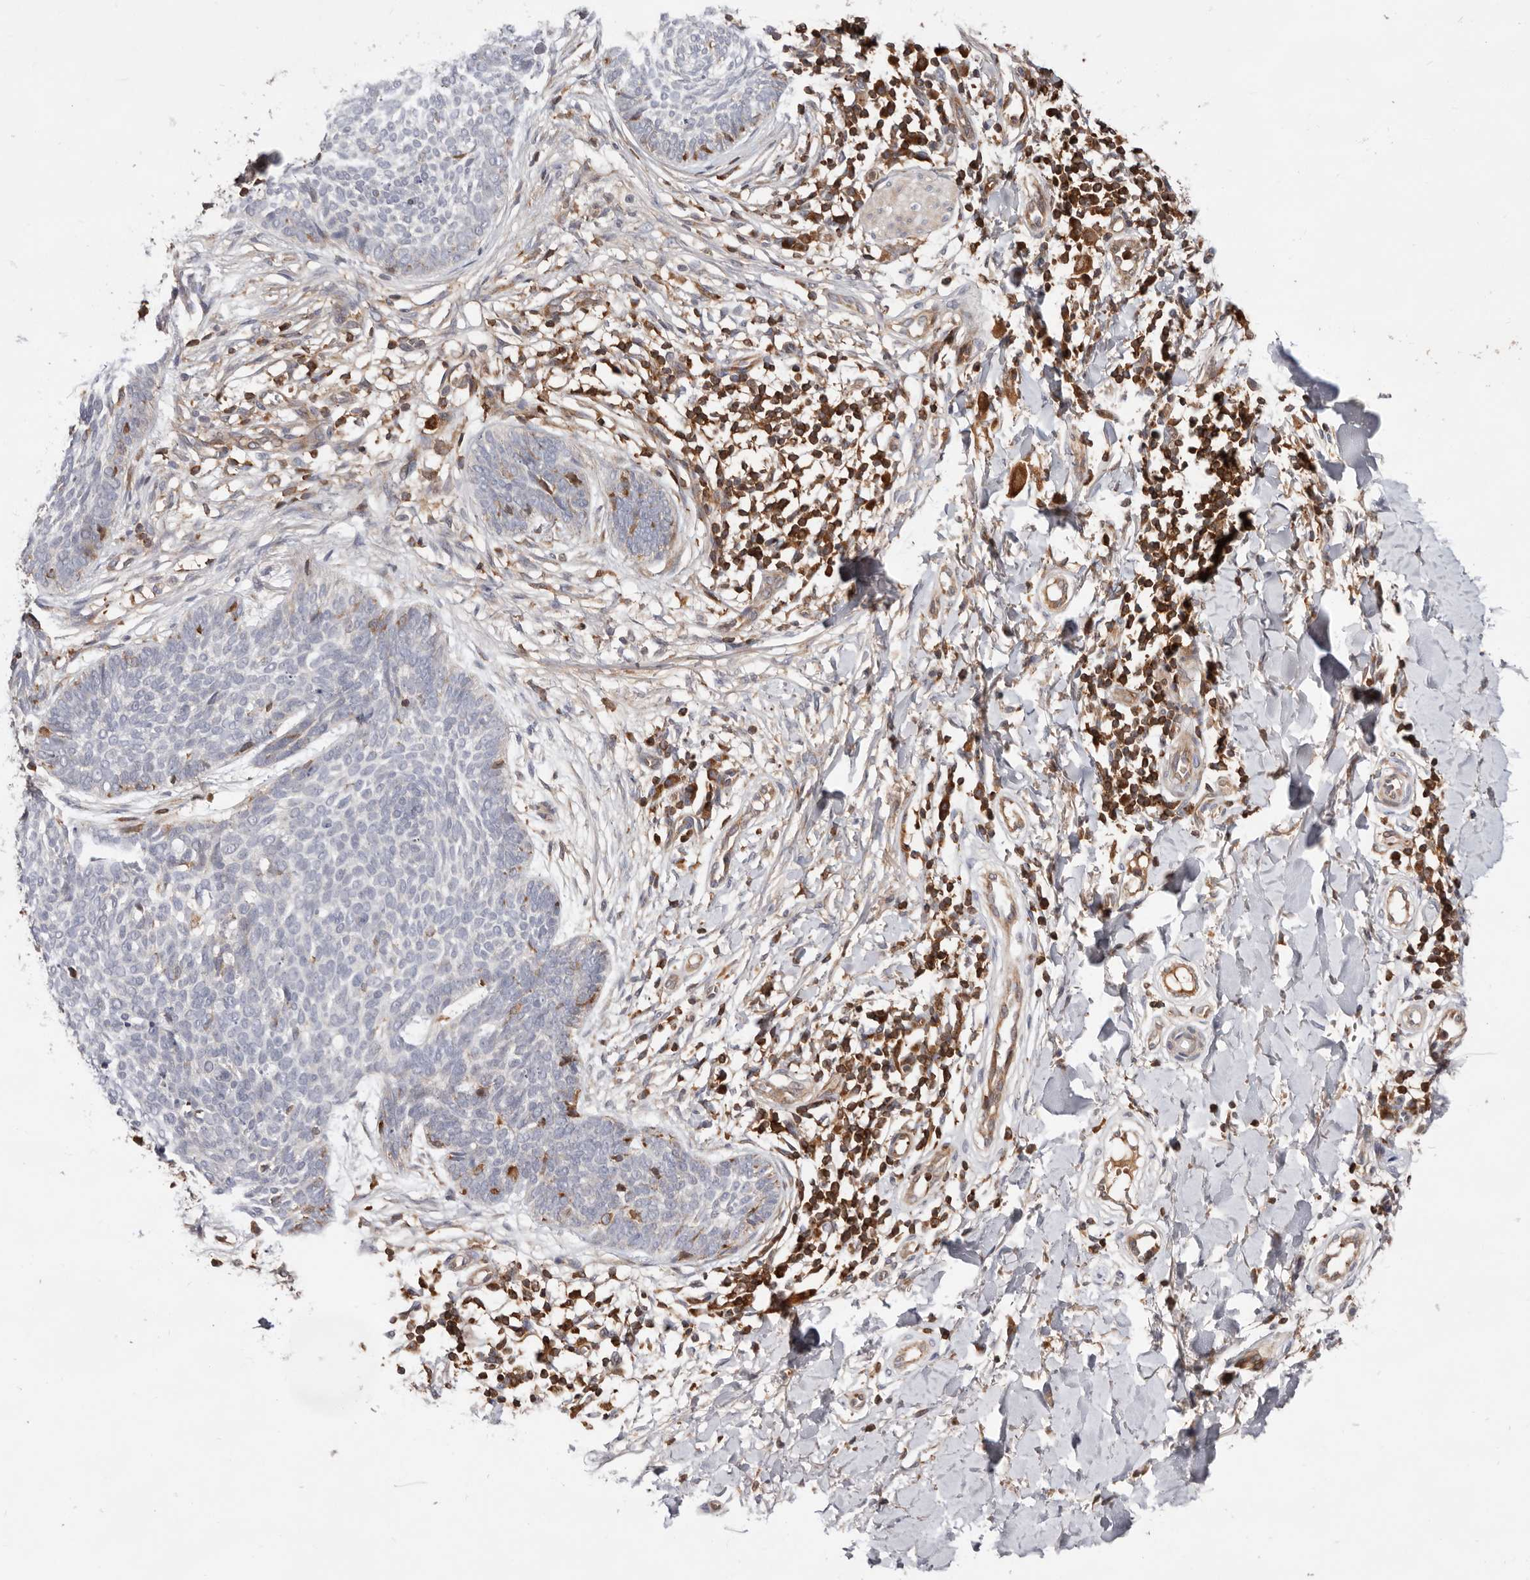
{"staining": {"intensity": "negative", "quantity": "none", "location": "none"}, "tissue": "skin cancer", "cell_type": "Tumor cells", "image_type": "cancer", "snomed": [{"axis": "morphology", "description": "Basal cell carcinoma"}, {"axis": "topography", "description": "Skin"}], "caption": "An IHC histopathology image of skin basal cell carcinoma is shown. There is no staining in tumor cells of skin basal cell carcinoma.", "gene": "RNF213", "patient": {"sex": "female", "age": 64}}